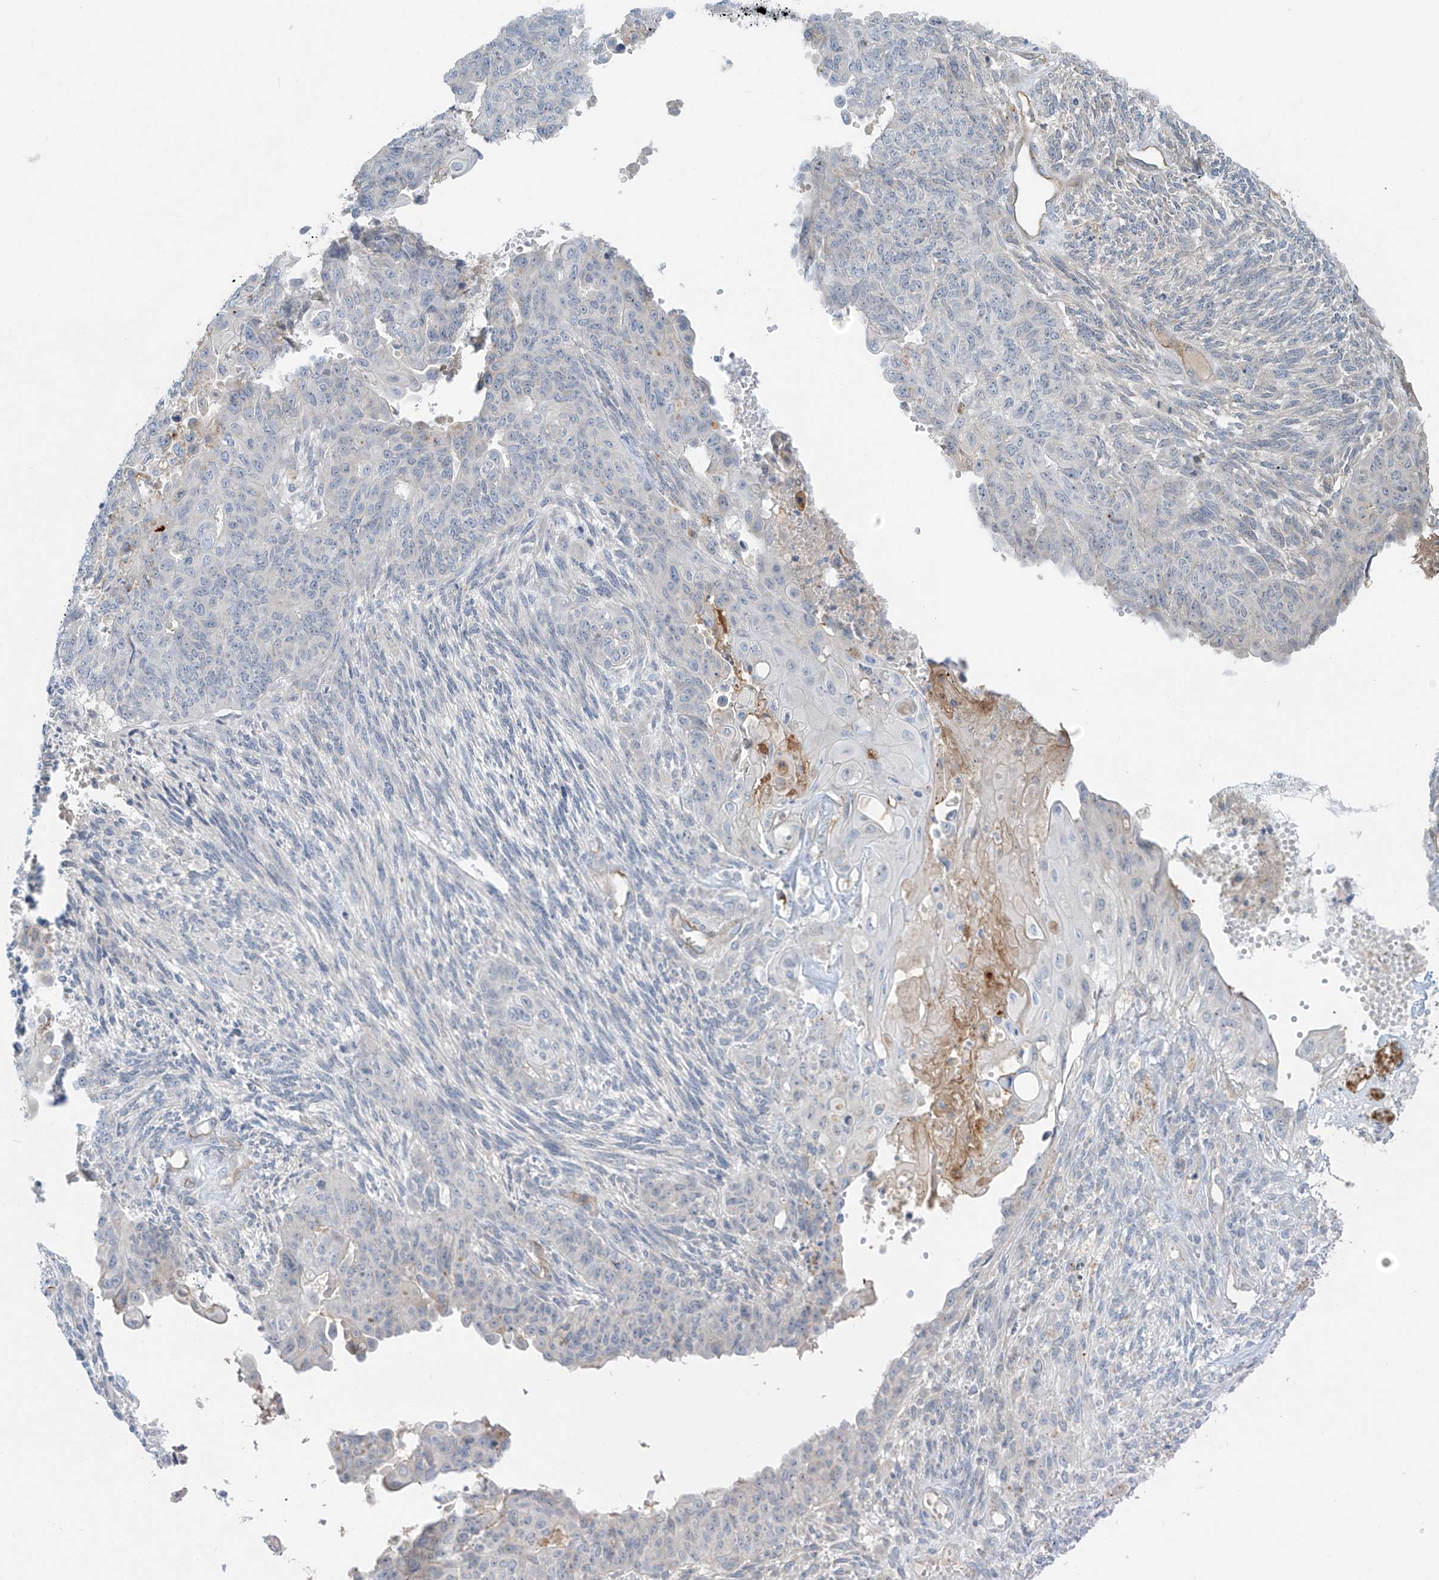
{"staining": {"intensity": "negative", "quantity": "none", "location": "none"}, "tissue": "endometrial cancer", "cell_type": "Tumor cells", "image_type": "cancer", "snomed": [{"axis": "morphology", "description": "Adenocarcinoma, NOS"}, {"axis": "topography", "description": "Endometrium"}], "caption": "Histopathology image shows no protein expression in tumor cells of adenocarcinoma (endometrial) tissue.", "gene": "C2orf42", "patient": {"sex": "female", "age": 32}}